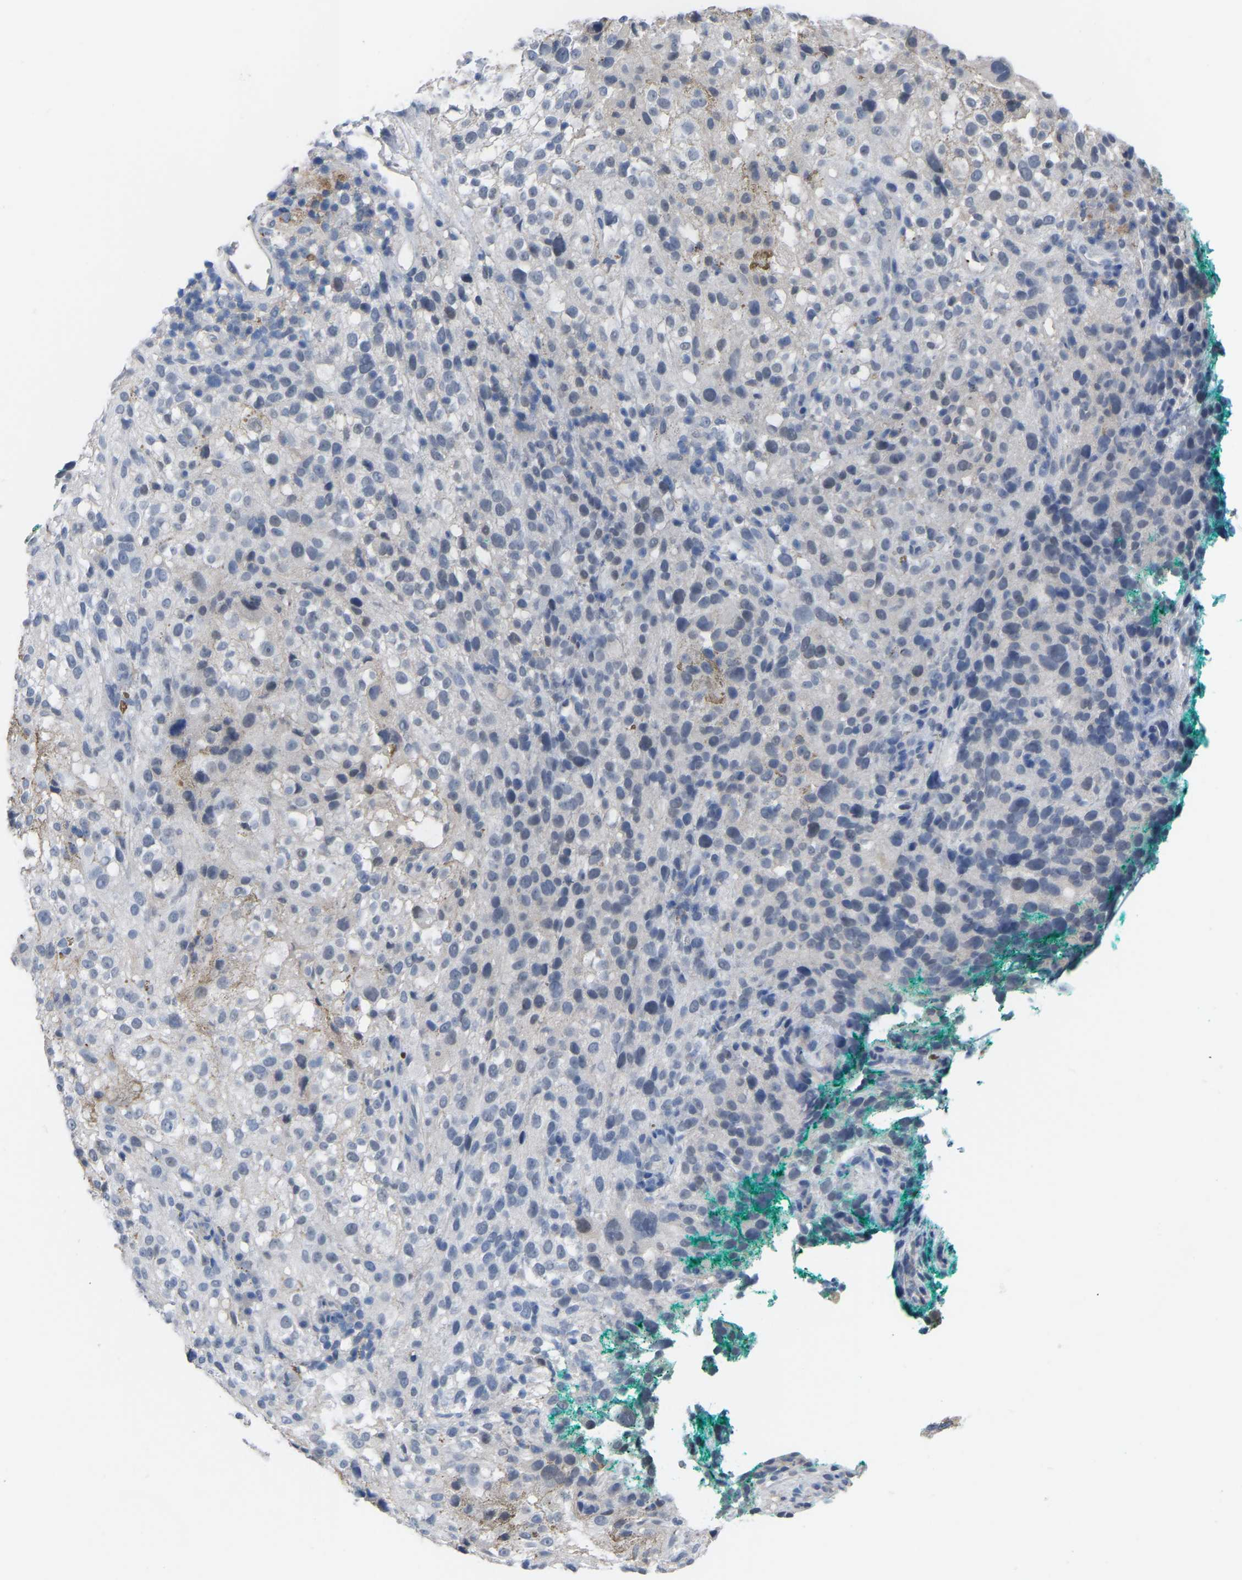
{"staining": {"intensity": "negative", "quantity": "none", "location": "none"}, "tissue": "melanoma", "cell_type": "Tumor cells", "image_type": "cancer", "snomed": [{"axis": "morphology", "description": "Necrosis, NOS"}, {"axis": "morphology", "description": "Malignant melanoma, NOS"}, {"axis": "topography", "description": "Skin"}], "caption": "A photomicrograph of human melanoma is negative for staining in tumor cells.", "gene": "ZNF449", "patient": {"sex": "female", "age": 87}}